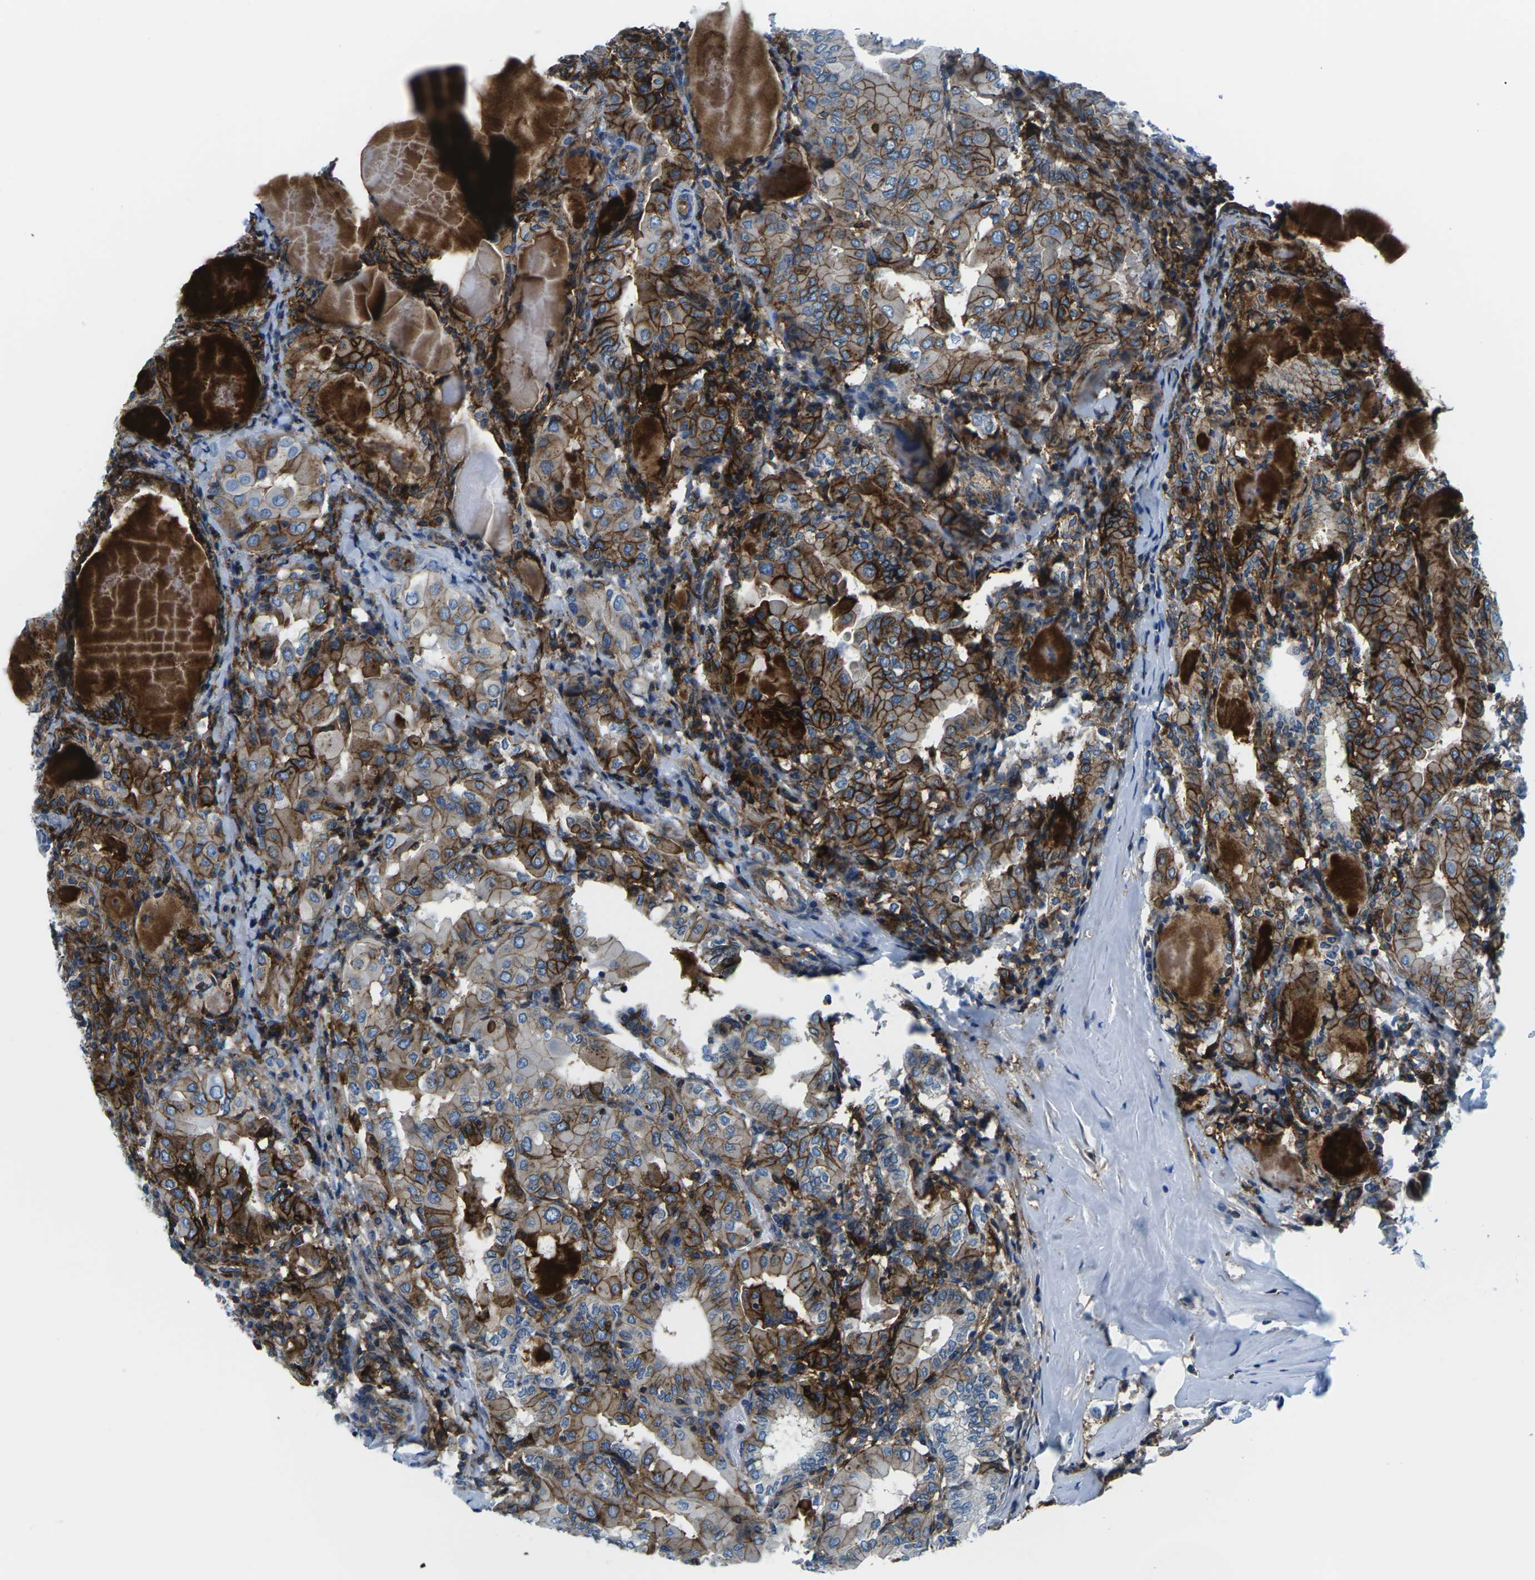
{"staining": {"intensity": "strong", "quantity": ">75%", "location": "cytoplasmic/membranous"}, "tissue": "thyroid cancer", "cell_type": "Tumor cells", "image_type": "cancer", "snomed": [{"axis": "morphology", "description": "Papillary adenocarcinoma, NOS"}, {"axis": "topography", "description": "Thyroid gland"}], "caption": "Papillary adenocarcinoma (thyroid) stained with a protein marker demonstrates strong staining in tumor cells.", "gene": "SOCS4", "patient": {"sex": "female", "age": 42}}